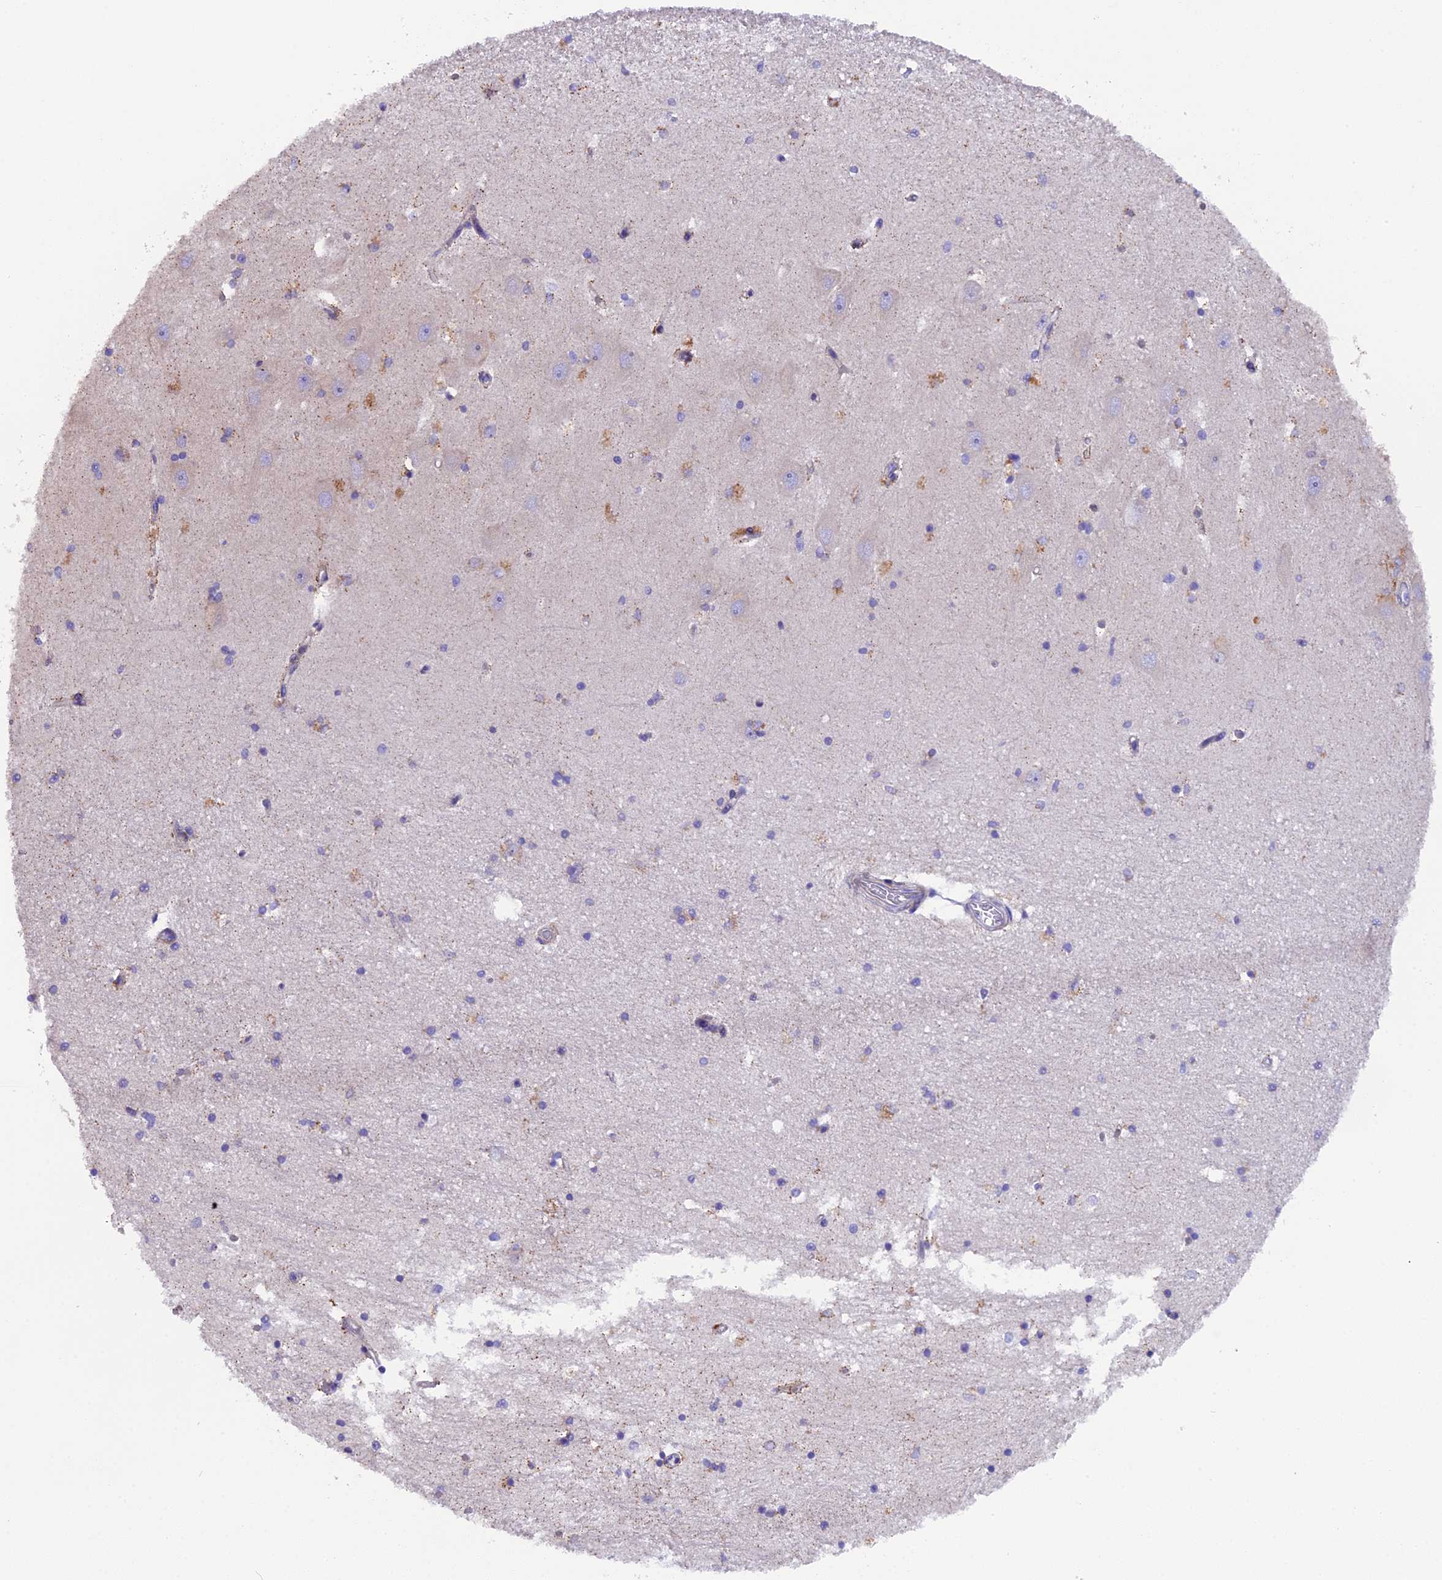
{"staining": {"intensity": "negative", "quantity": "none", "location": "none"}, "tissue": "hippocampus", "cell_type": "Glial cells", "image_type": "normal", "snomed": [{"axis": "morphology", "description": "Normal tissue, NOS"}, {"axis": "topography", "description": "Hippocampus"}], "caption": "IHC histopathology image of benign hippocampus stained for a protein (brown), which displays no expression in glial cells. (Brightfield microscopy of DAB (3,3'-diaminobenzidine) IHC at high magnification).", "gene": "PIGU", "patient": {"sex": "male", "age": 45}}